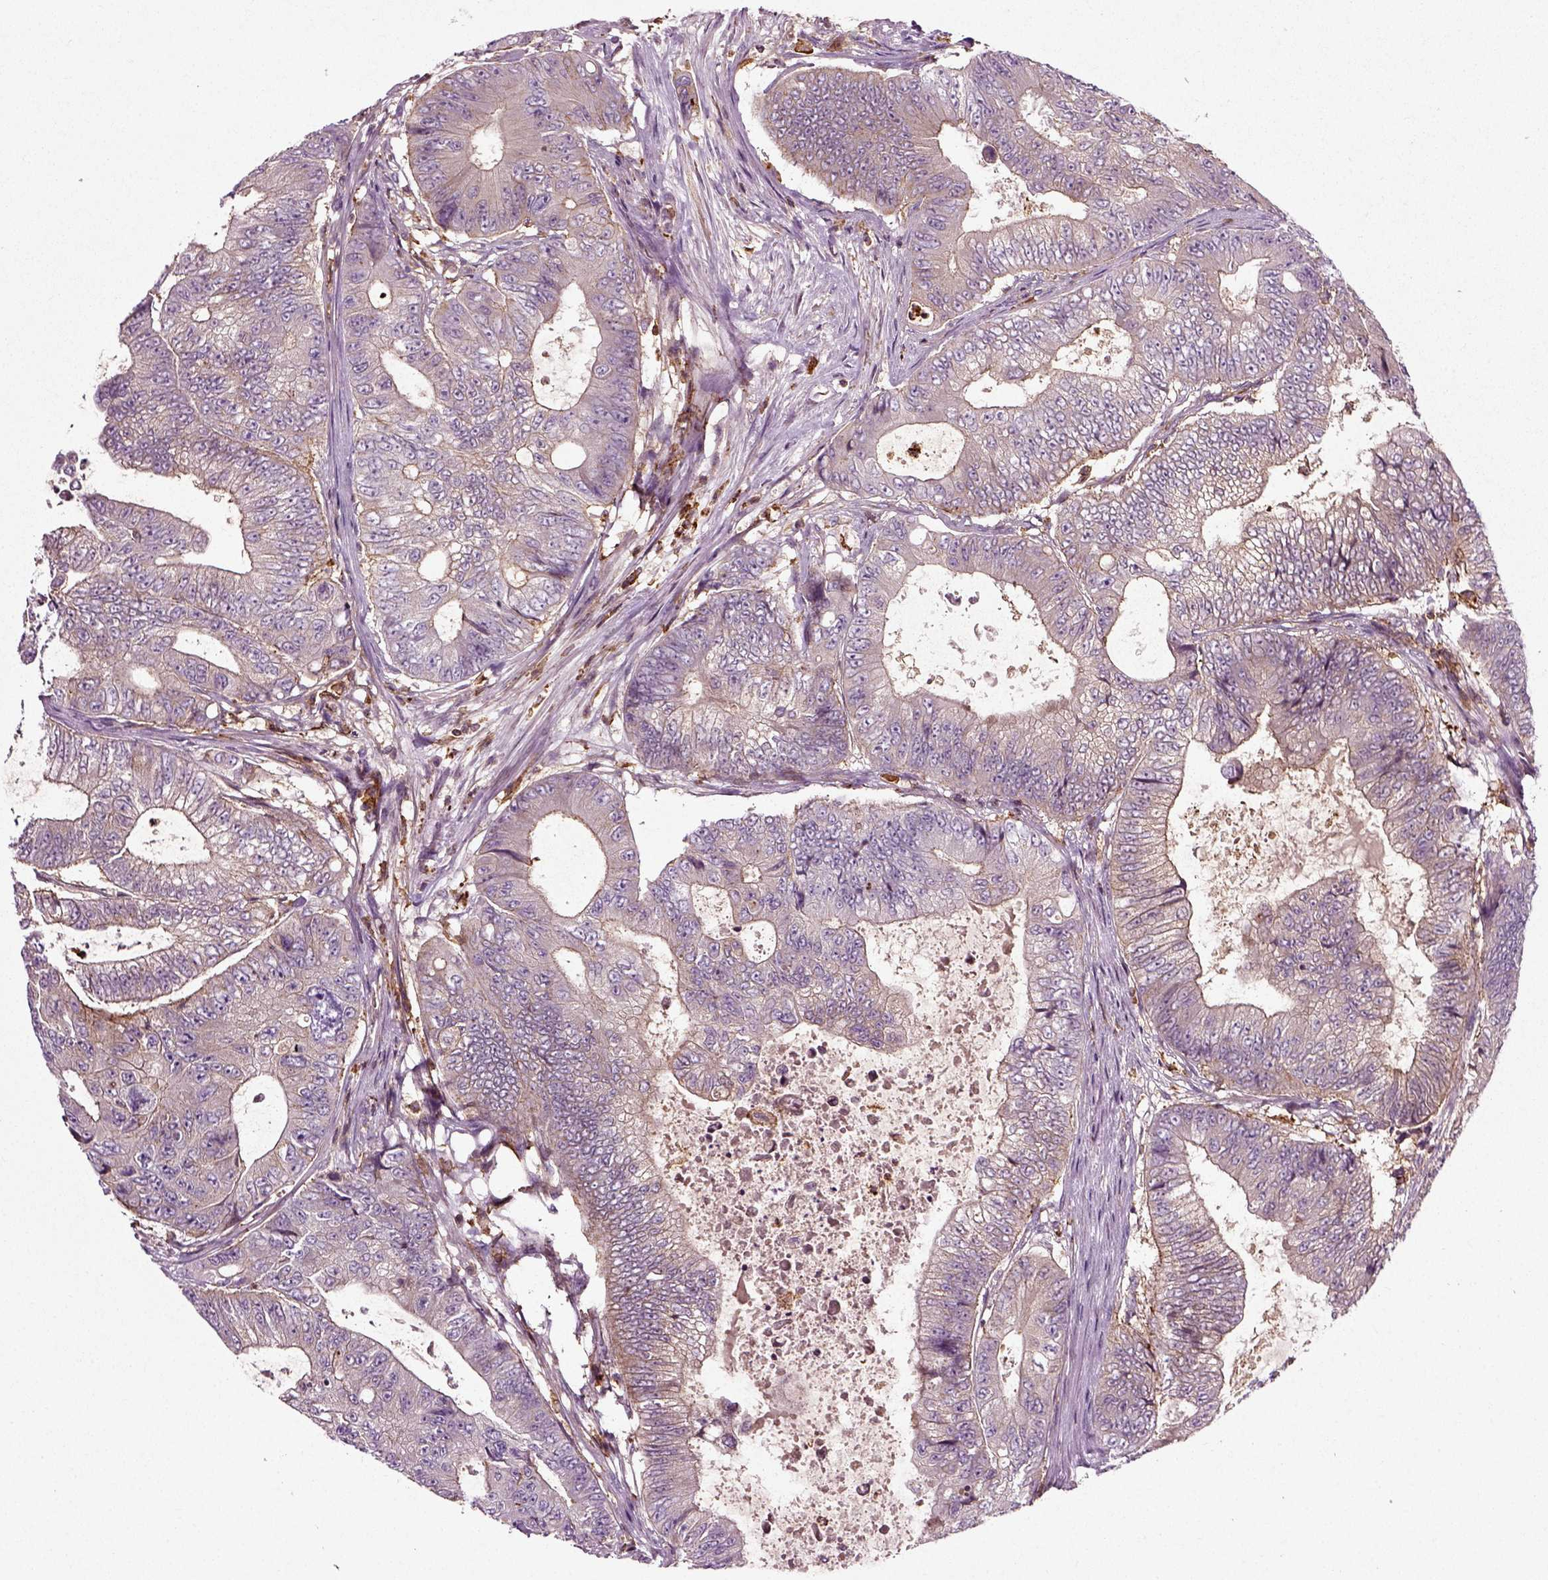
{"staining": {"intensity": "moderate", "quantity": "<25%", "location": "cytoplasmic/membranous"}, "tissue": "colorectal cancer", "cell_type": "Tumor cells", "image_type": "cancer", "snomed": [{"axis": "morphology", "description": "Adenocarcinoma, NOS"}, {"axis": "topography", "description": "Colon"}], "caption": "Human colorectal adenocarcinoma stained with a brown dye exhibits moderate cytoplasmic/membranous positive expression in about <25% of tumor cells.", "gene": "RHOF", "patient": {"sex": "female", "age": 48}}